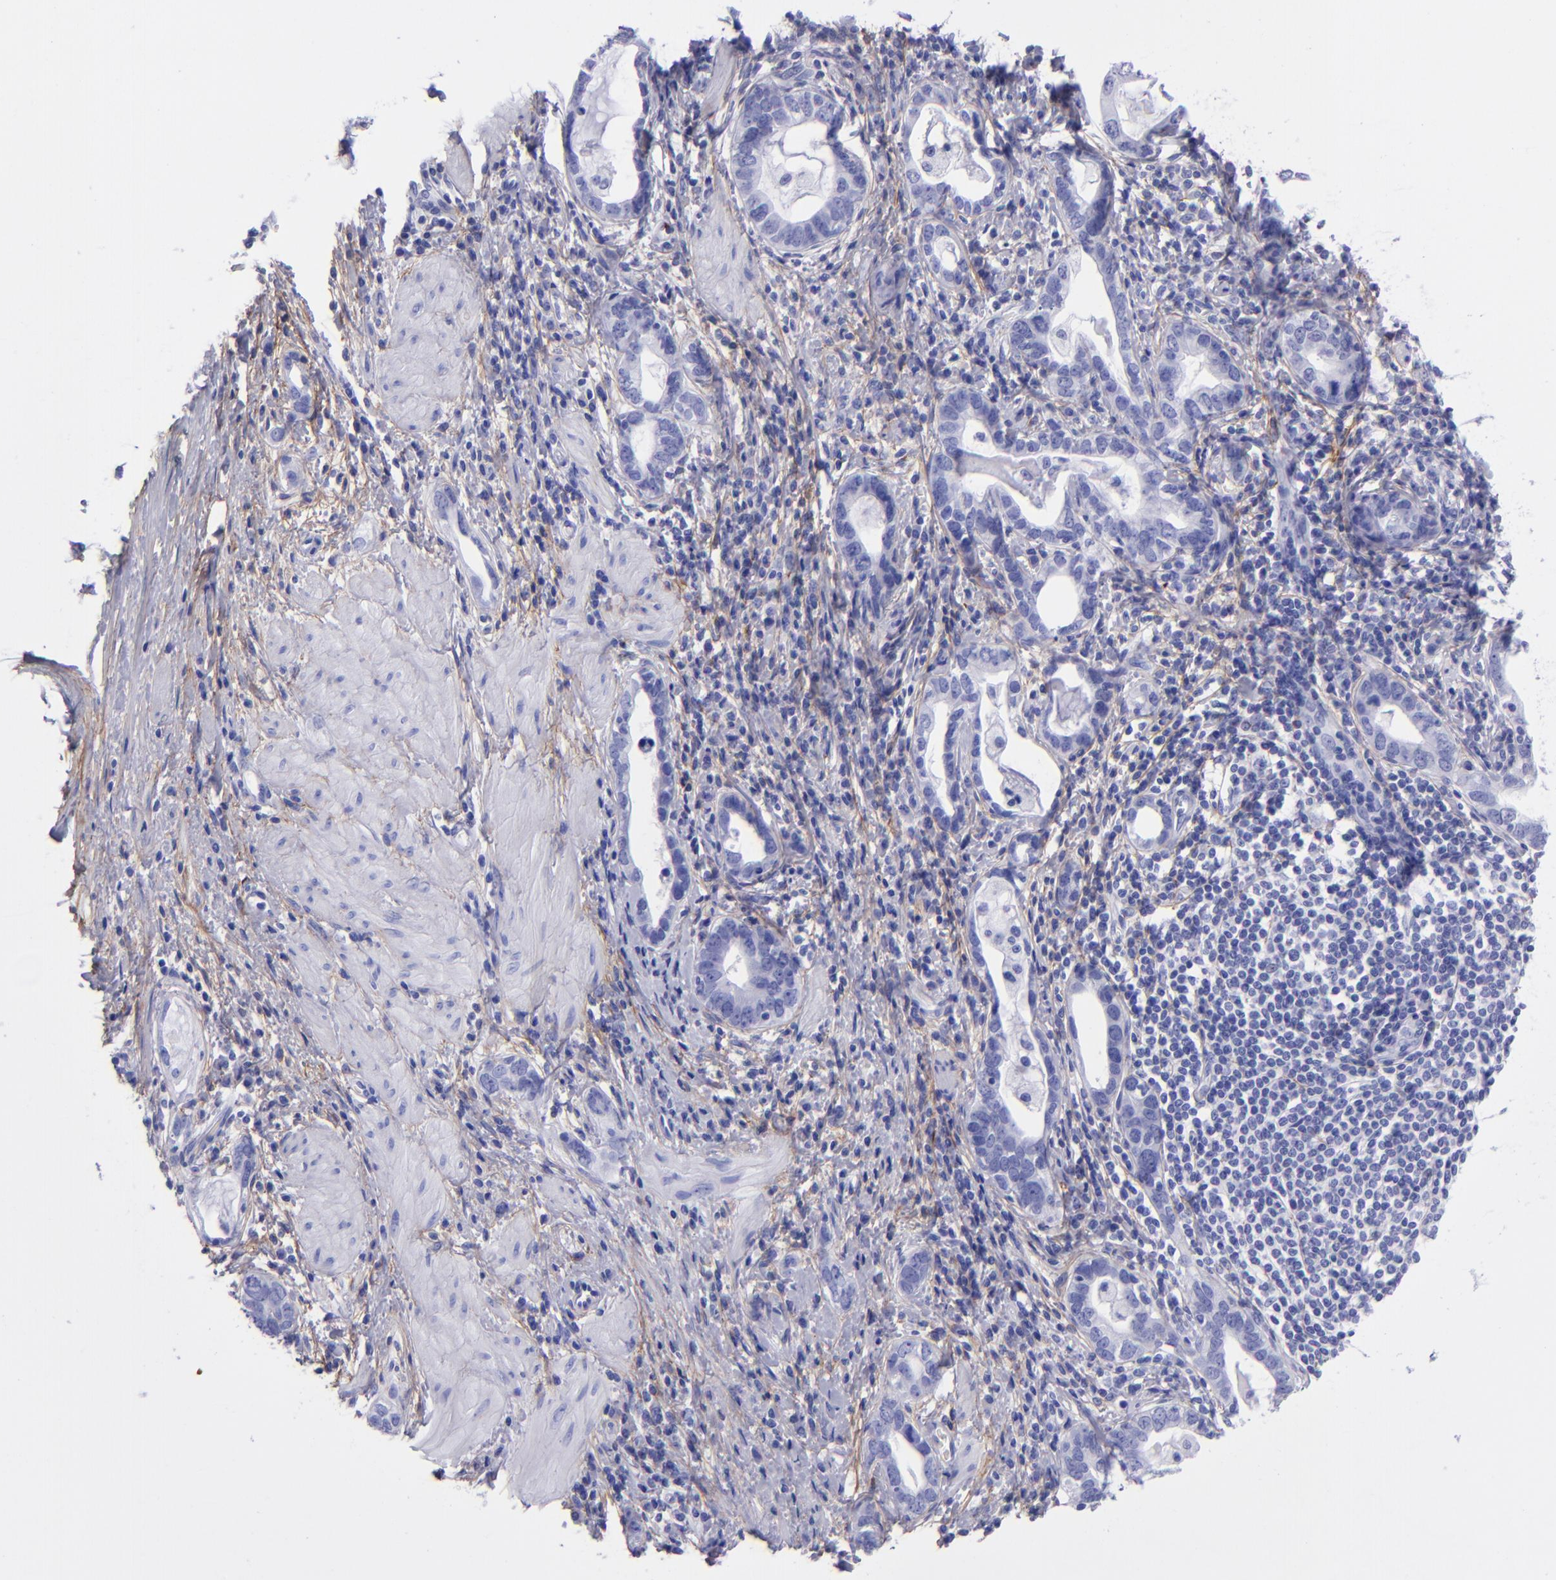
{"staining": {"intensity": "negative", "quantity": "none", "location": "none"}, "tissue": "stomach cancer", "cell_type": "Tumor cells", "image_type": "cancer", "snomed": [{"axis": "morphology", "description": "Adenocarcinoma, NOS"}, {"axis": "topography", "description": "Stomach, lower"}], "caption": "Stomach cancer was stained to show a protein in brown. There is no significant expression in tumor cells.", "gene": "EFCAB13", "patient": {"sex": "female", "age": 93}}